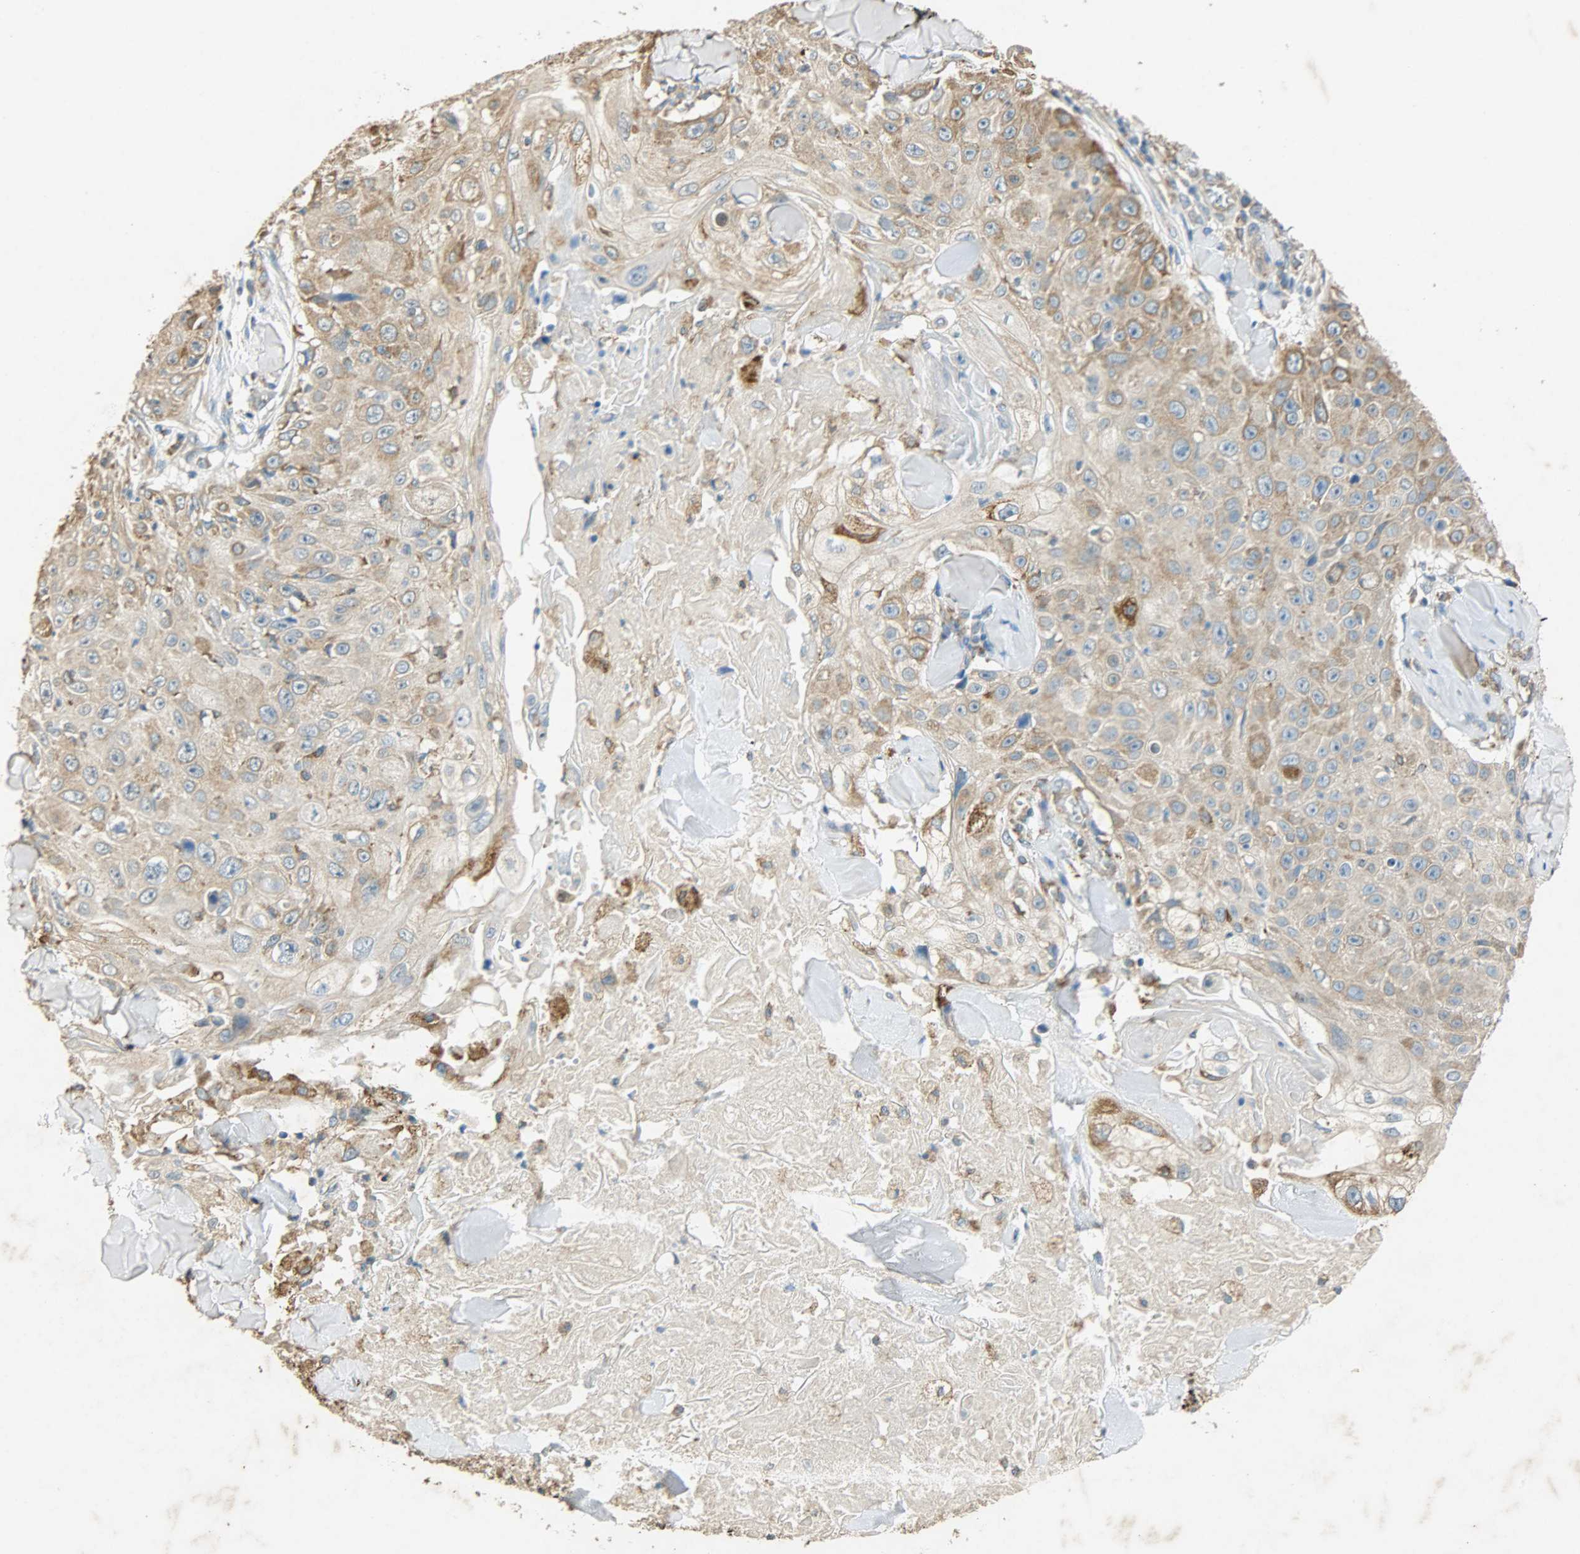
{"staining": {"intensity": "moderate", "quantity": ">75%", "location": "cytoplasmic/membranous"}, "tissue": "skin cancer", "cell_type": "Tumor cells", "image_type": "cancer", "snomed": [{"axis": "morphology", "description": "Squamous cell carcinoma, NOS"}, {"axis": "topography", "description": "Skin"}], "caption": "Brown immunohistochemical staining in human squamous cell carcinoma (skin) displays moderate cytoplasmic/membranous positivity in approximately >75% of tumor cells. Ihc stains the protein of interest in brown and the nuclei are stained blue.", "gene": "HSPA5", "patient": {"sex": "male", "age": 86}}